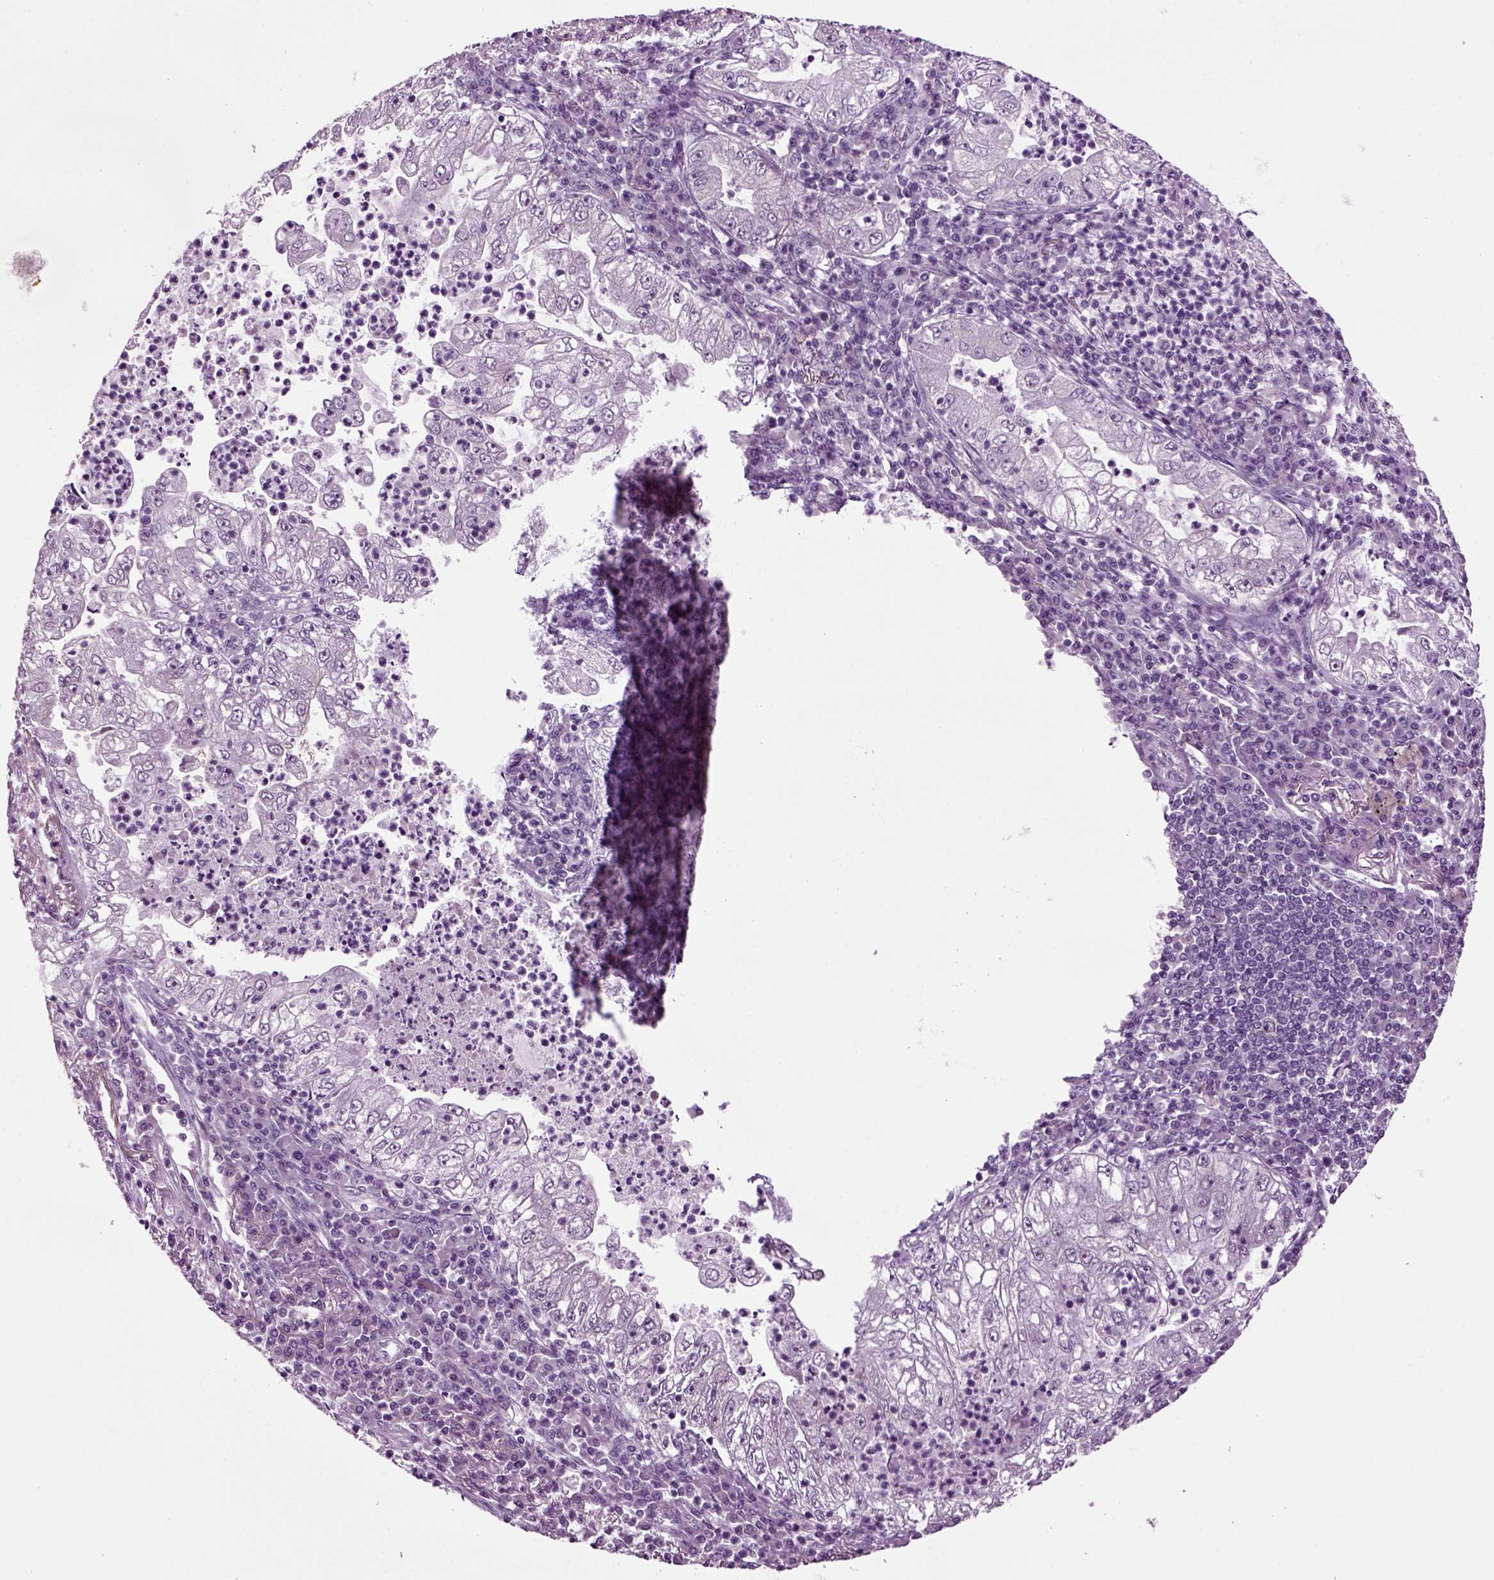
{"staining": {"intensity": "negative", "quantity": "none", "location": "none"}, "tissue": "lung cancer", "cell_type": "Tumor cells", "image_type": "cancer", "snomed": [{"axis": "morphology", "description": "Adenocarcinoma, NOS"}, {"axis": "topography", "description": "Lung"}], "caption": "Tumor cells show no significant positivity in lung cancer (adenocarcinoma).", "gene": "PLCH2", "patient": {"sex": "female", "age": 73}}